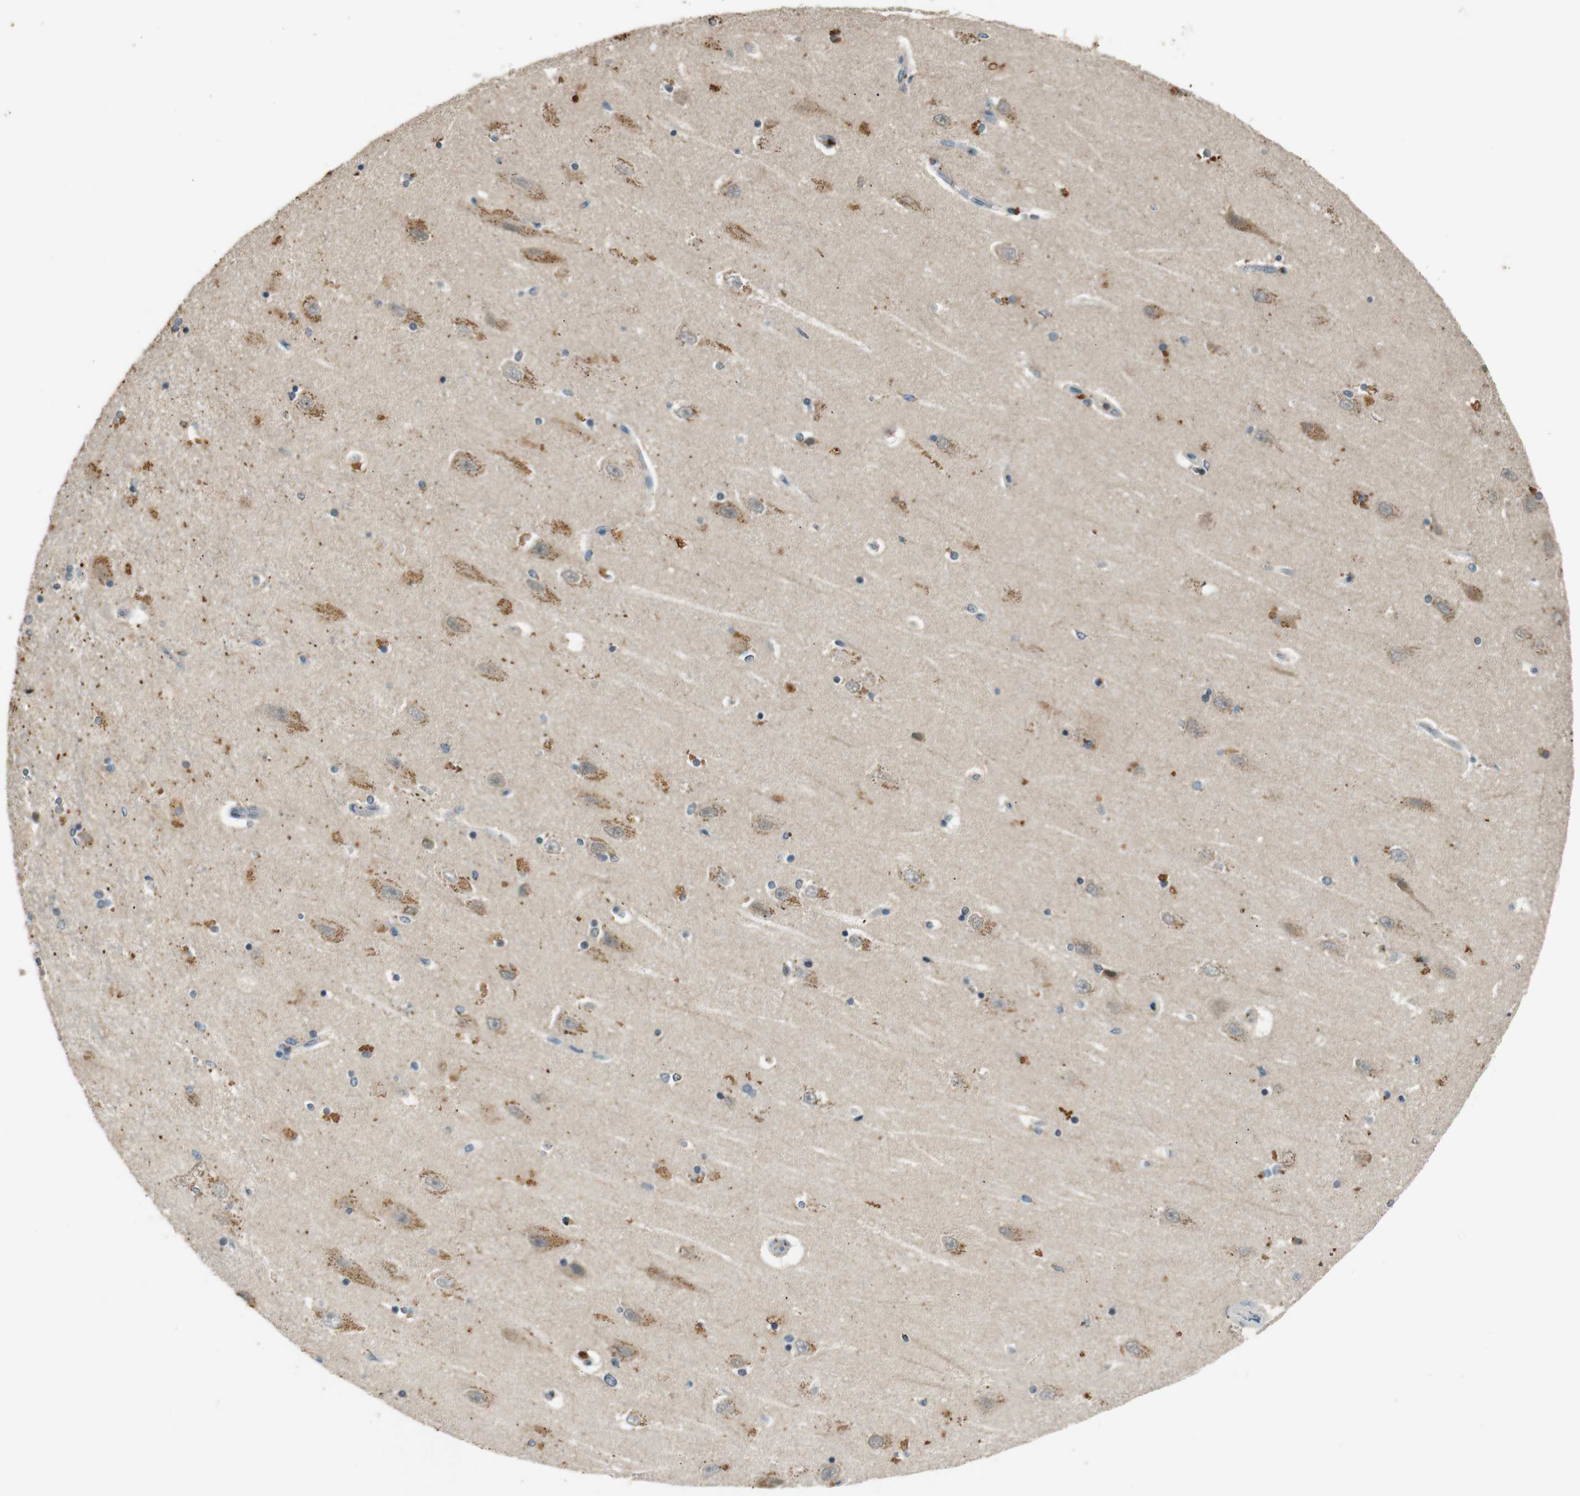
{"staining": {"intensity": "weak", "quantity": "<25%", "location": "cytoplasmic/membranous"}, "tissue": "hippocampus", "cell_type": "Glial cells", "image_type": "normal", "snomed": [{"axis": "morphology", "description": "Normal tissue, NOS"}, {"axis": "topography", "description": "Hippocampus"}], "caption": "High magnification brightfield microscopy of unremarkable hippocampus stained with DAB (3,3'-diaminobenzidine) (brown) and counterstained with hematoxylin (blue): glial cells show no significant expression.", "gene": "MAGI2", "patient": {"sex": "female", "age": 54}}